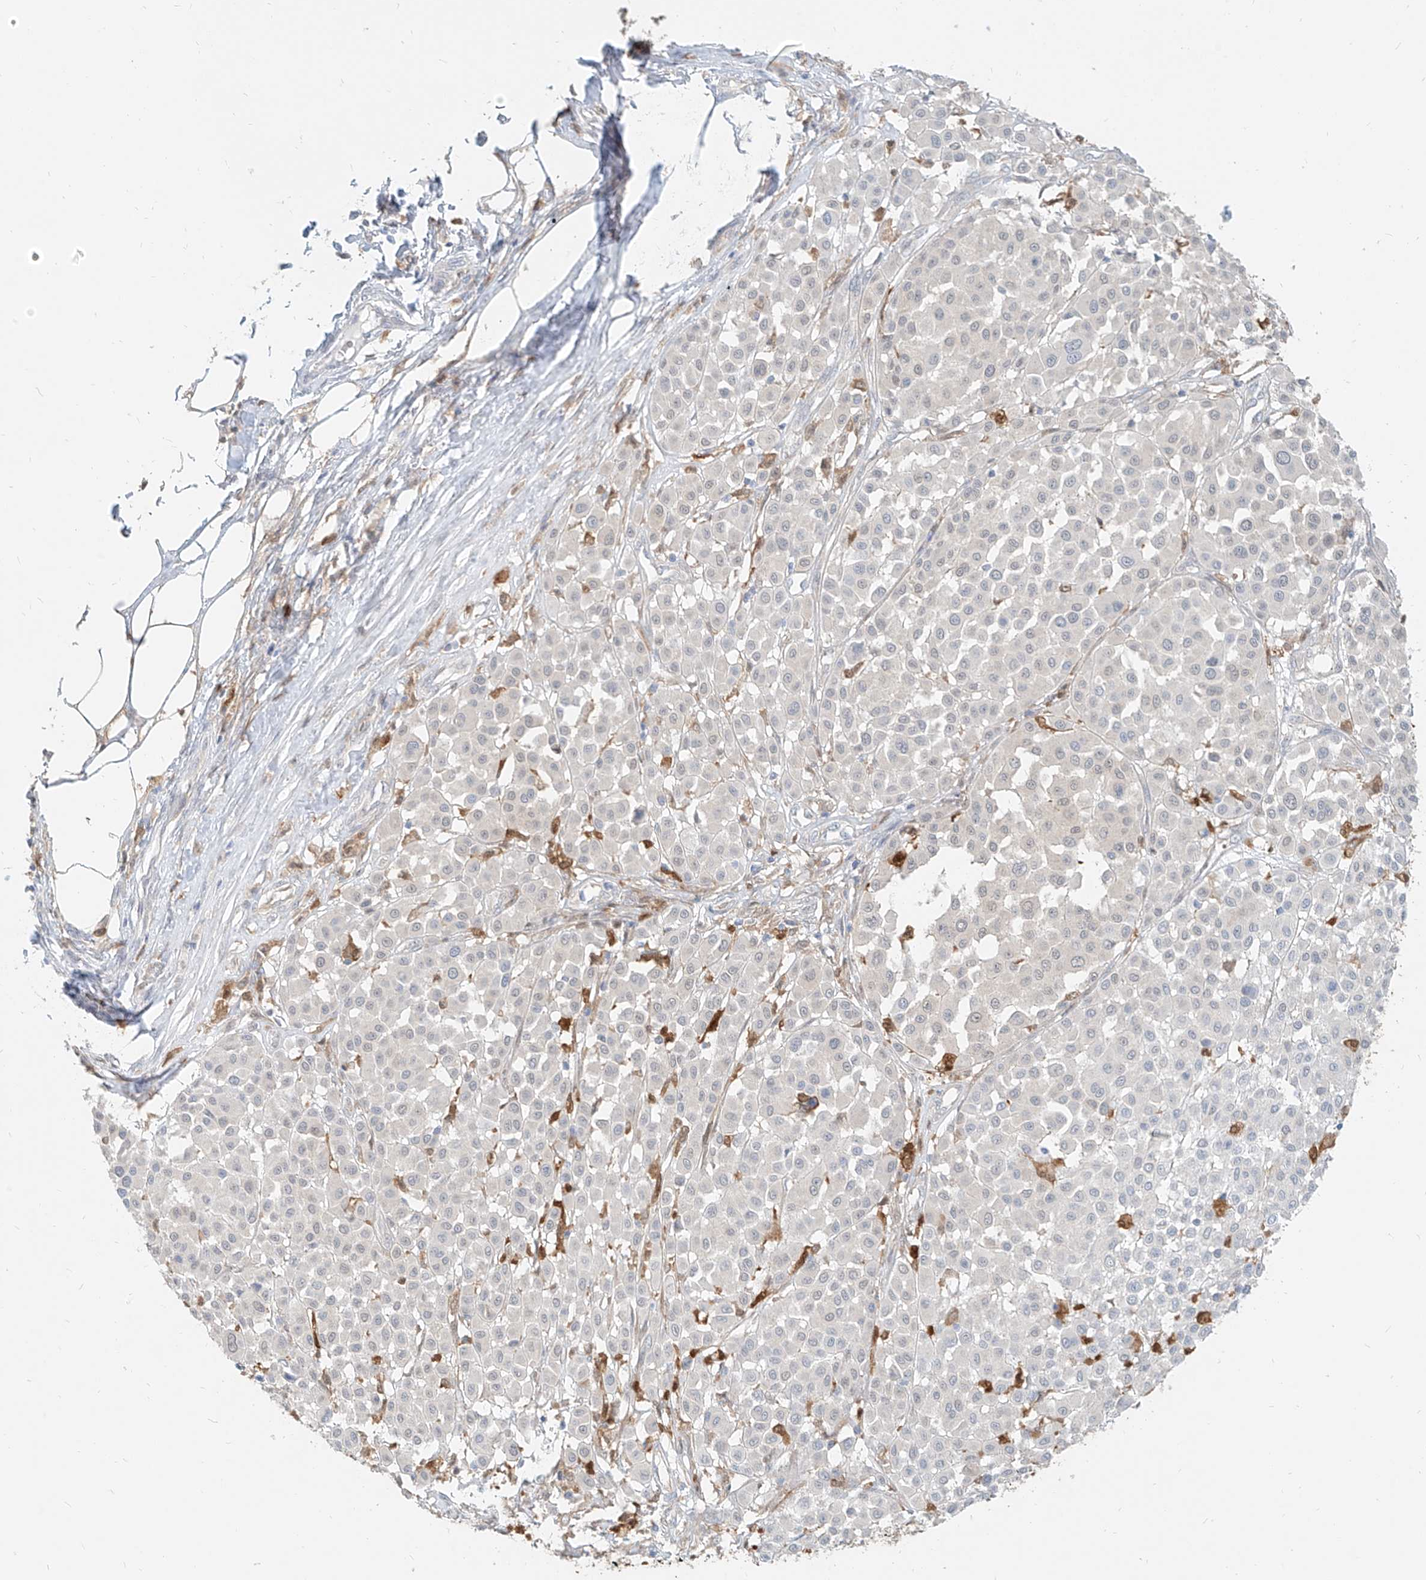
{"staining": {"intensity": "negative", "quantity": "none", "location": "none"}, "tissue": "melanoma", "cell_type": "Tumor cells", "image_type": "cancer", "snomed": [{"axis": "morphology", "description": "Malignant melanoma, Metastatic site"}, {"axis": "topography", "description": "Soft tissue"}], "caption": "DAB immunohistochemical staining of human malignant melanoma (metastatic site) displays no significant staining in tumor cells.", "gene": "PGD", "patient": {"sex": "male", "age": 41}}